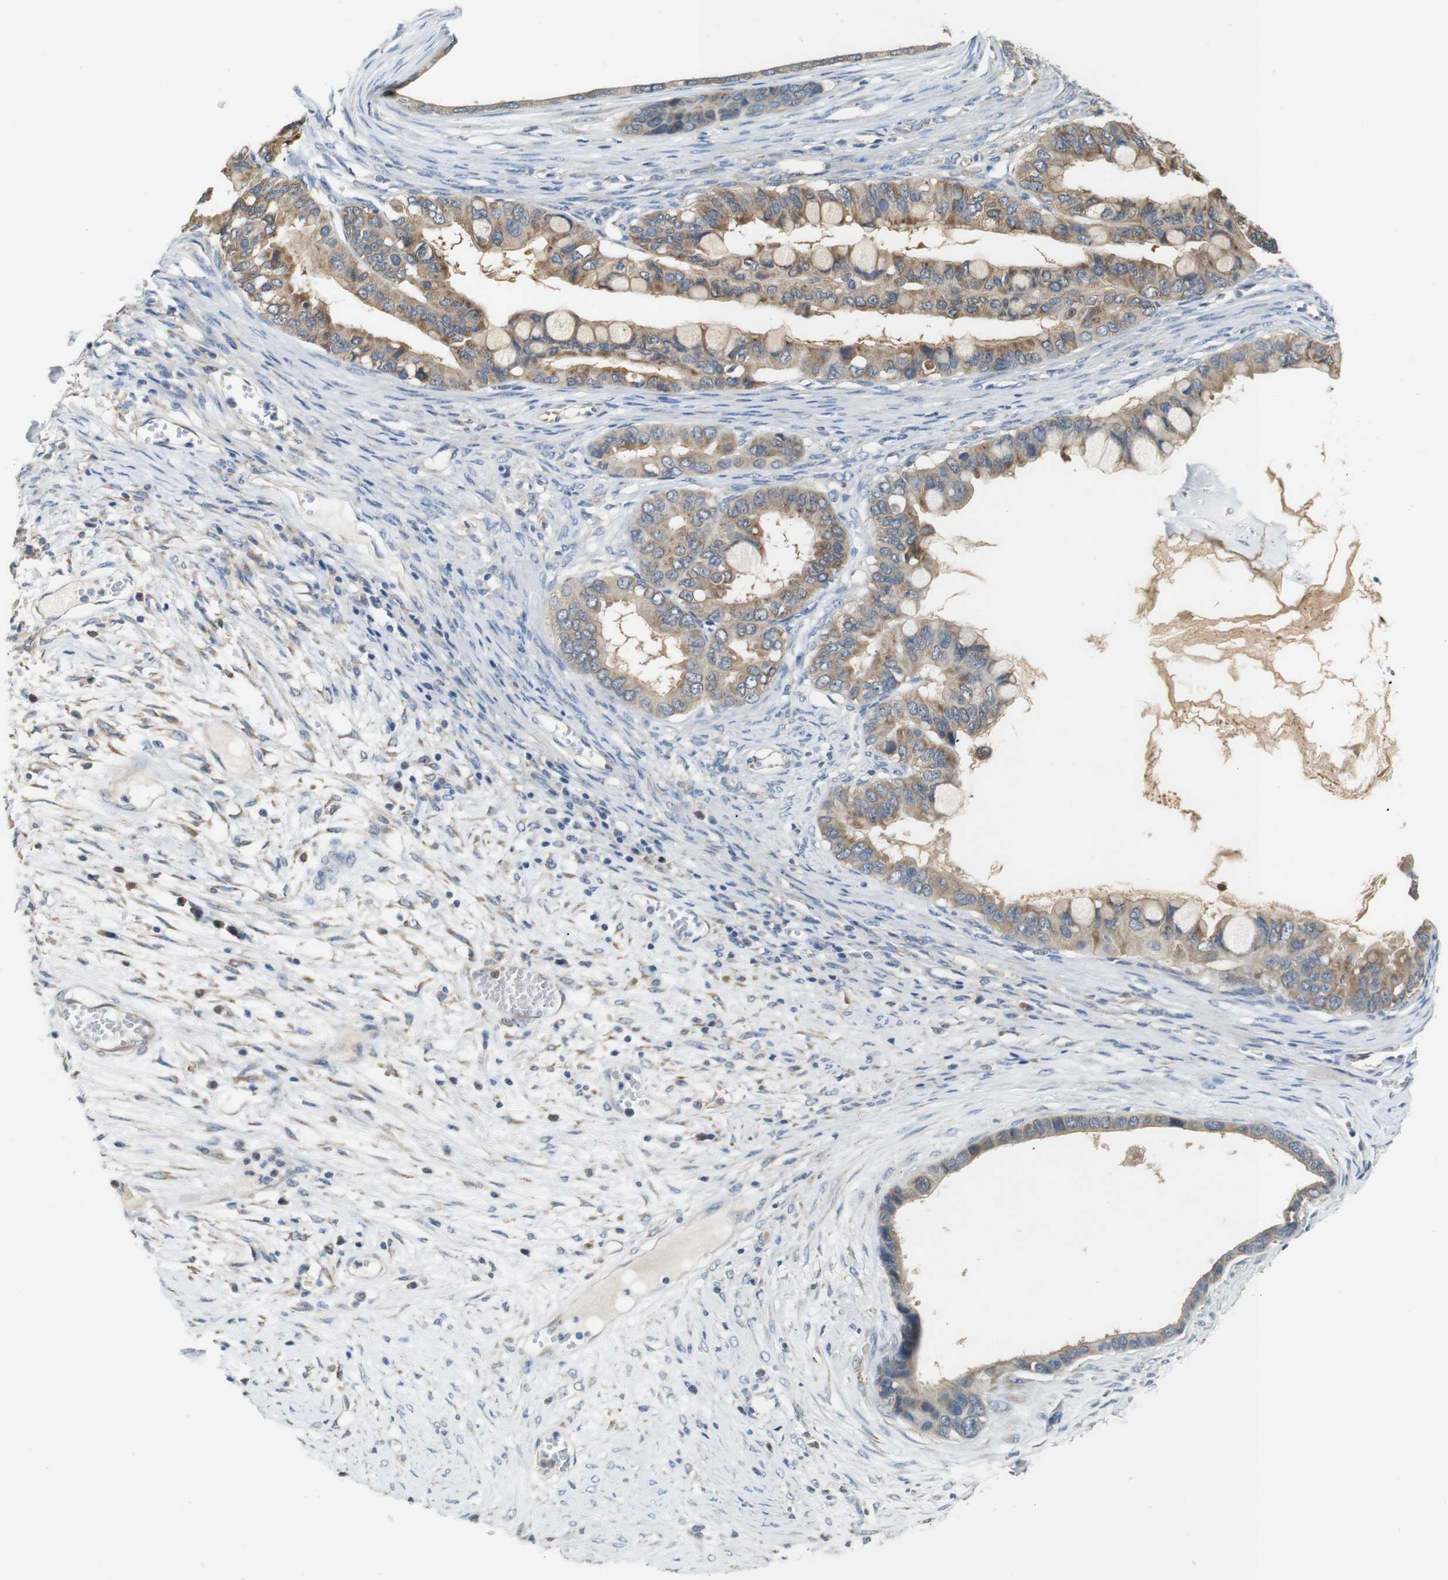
{"staining": {"intensity": "weak", "quantity": ">75%", "location": "cytoplasmic/membranous"}, "tissue": "ovarian cancer", "cell_type": "Tumor cells", "image_type": "cancer", "snomed": [{"axis": "morphology", "description": "Cystadenocarcinoma, mucinous, NOS"}, {"axis": "topography", "description": "Ovary"}], "caption": "Immunohistochemistry of human ovarian cancer (mucinous cystadenocarcinoma) exhibits low levels of weak cytoplasmic/membranous positivity in approximately >75% of tumor cells. The protein of interest is shown in brown color, while the nuclei are stained blue.", "gene": "NEBL", "patient": {"sex": "female", "age": 80}}